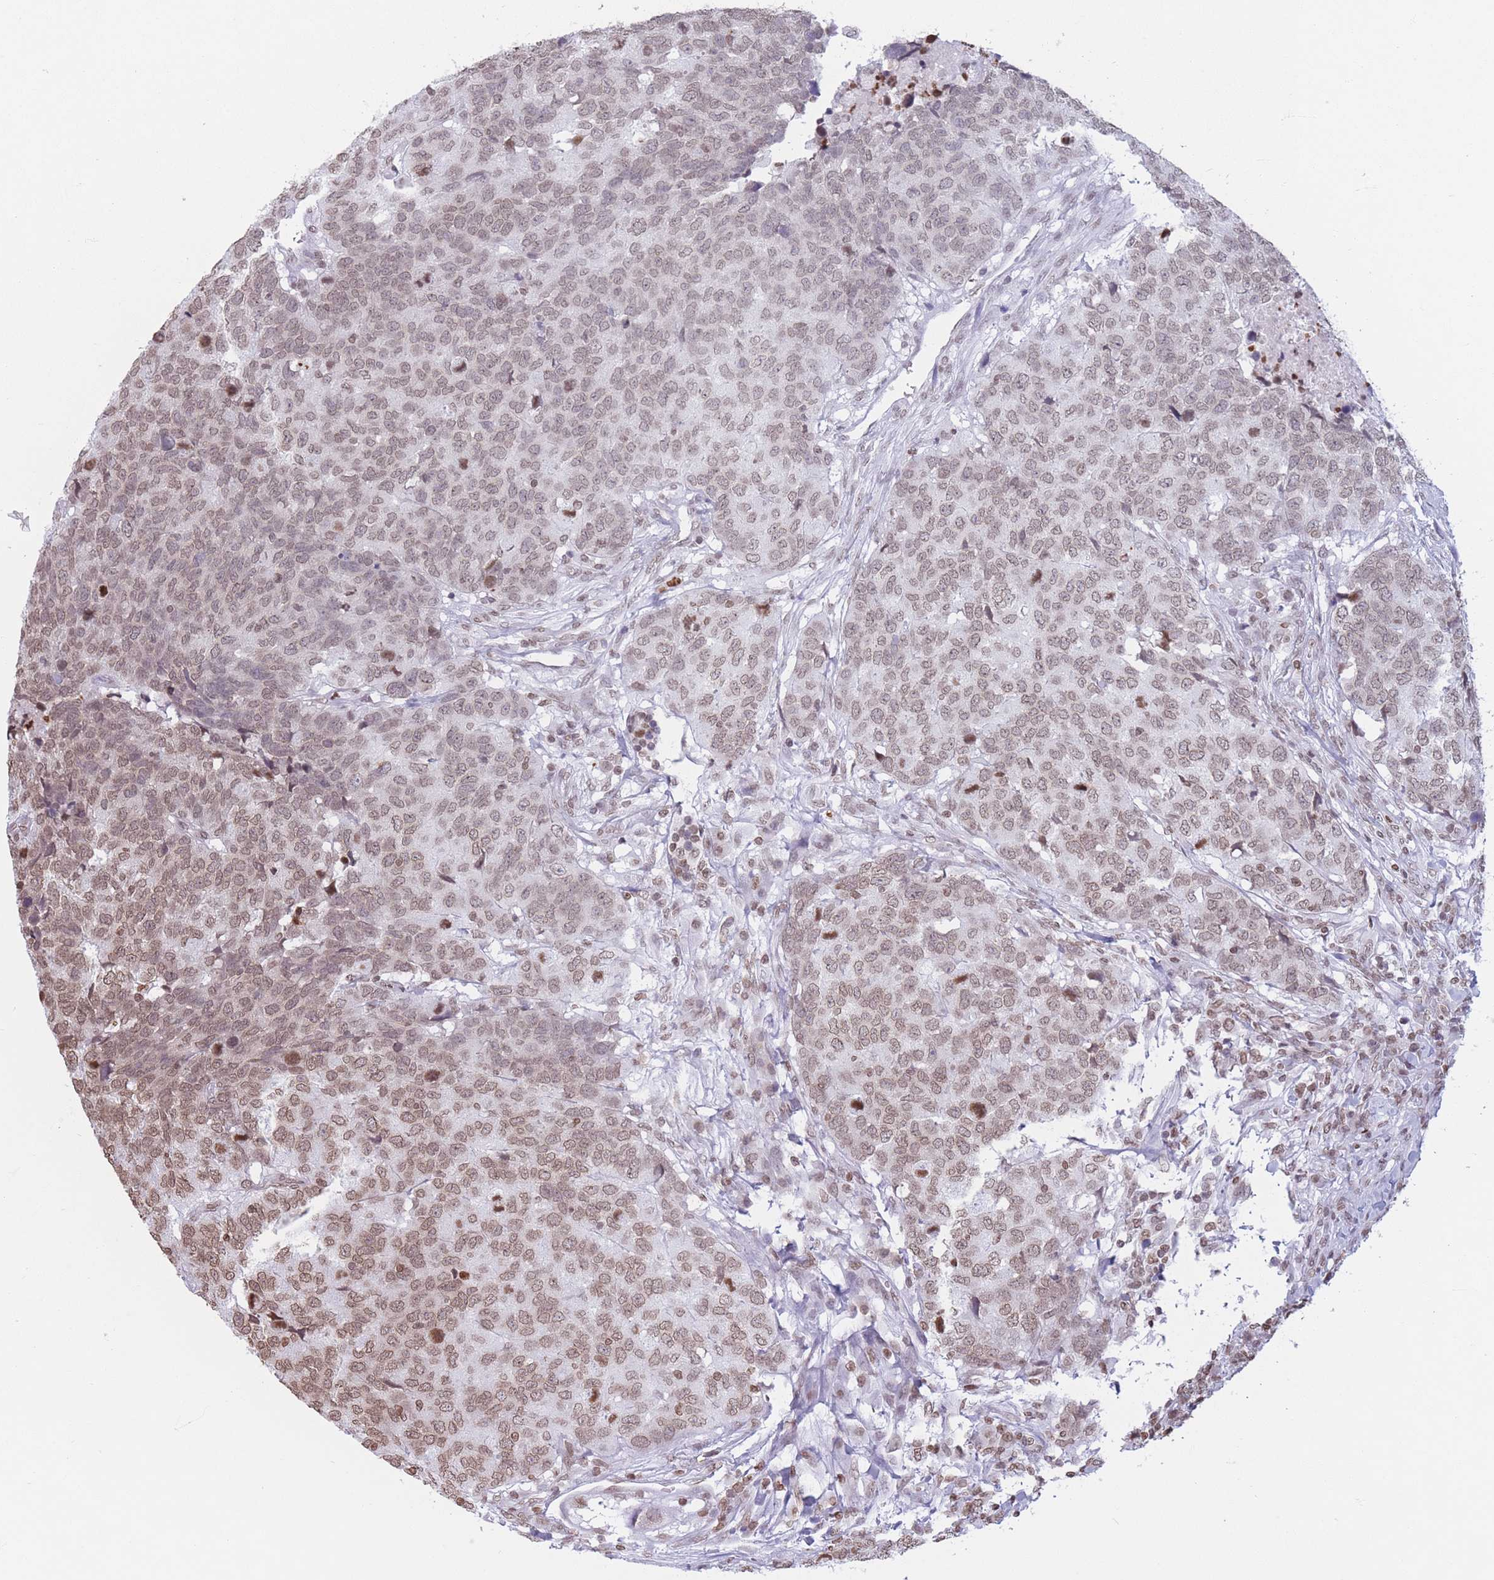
{"staining": {"intensity": "moderate", "quantity": "25%-75%", "location": "nuclear"}, "tissue": "head and neck cancer", "cell_type": "Tumor cells", "image_type": "cancer", "snomed": [{"axis": "morphology", "description": "Normal tissue, NOS"}, {"axis": "morphology", "description": "Squamous cell carcinoma, NOS"}, {"axis": "topography", "description": "Skeletal muscle"}, {"axis": "topography", "description": "Vascular tissue"}, {"axis": "topography", "description": "Peripheral nerve tissue"}, {"axis": "topography", "description": "Head-Neck"}], "caption": "Moderate nuclear positivity for a protein is present in about 25%-75% of tumor cells of head and neck cancer using immunohistochemistry (IHC).", "gene": "RYK", "patient": {"sex": "male", "age": 66}}